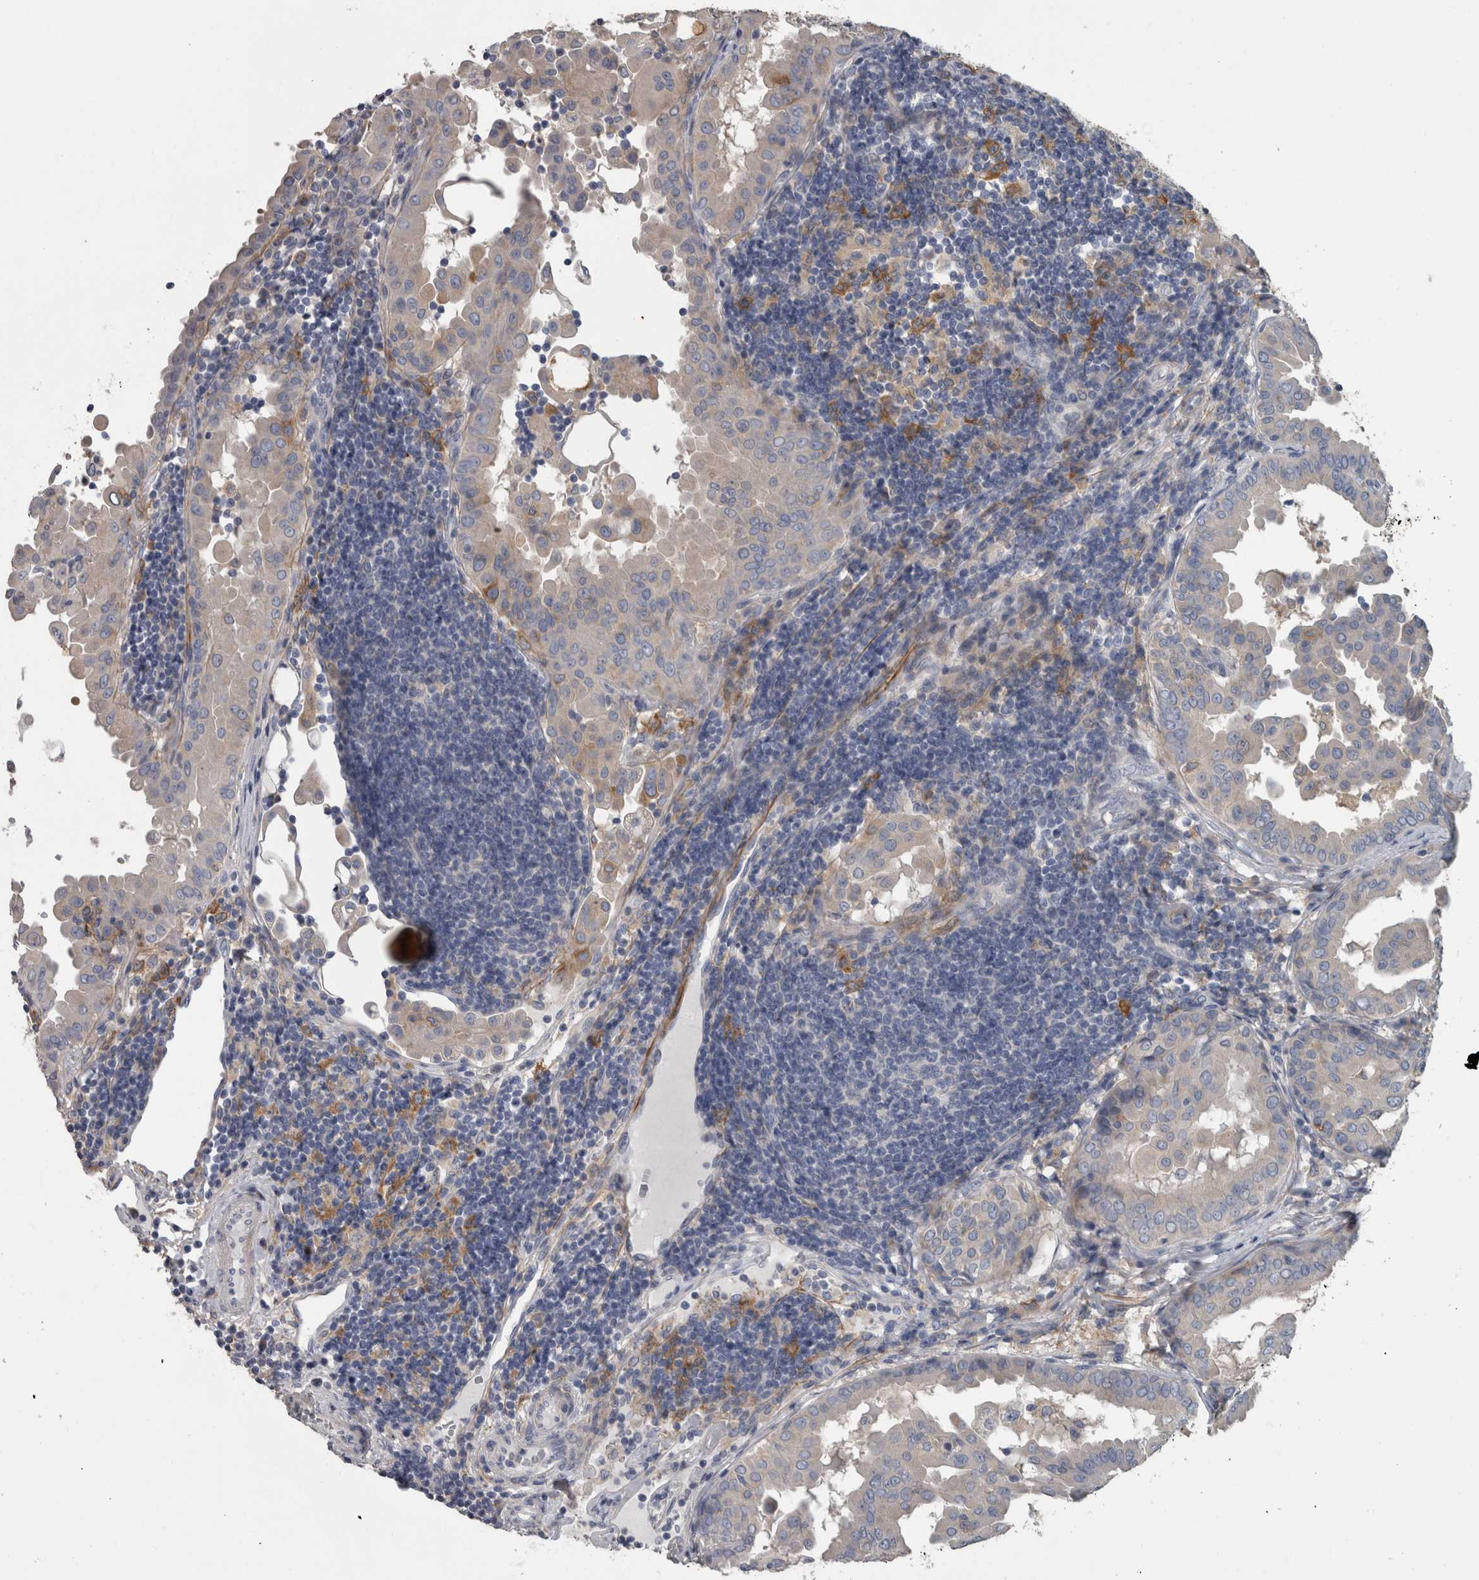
{"staining": {"intensity": "negative", "quantity": "none", "location": "none"}, "tissue": "thyroid cancer", "cell_type": "Tumor cells", "image_type": "cancer", "snomed": [{"axis": "morphology", "description": "Papillary adenocarcinoma, NOS"}, {"axis": "topography", "description": "Thyroid gland"}], "caption": "Immunohistochemistry image of neoplastic tissue: human thyroid cancer (papillary adenocarcinoma) stained with DAB displays no significant protein positivity in tumor cells. (DAB (3,3'-diaminobenzidine) immunohistochemistry, high magnification).", "gene": "EFEMP2", "patient": {"sex": "male", "age": 33}}